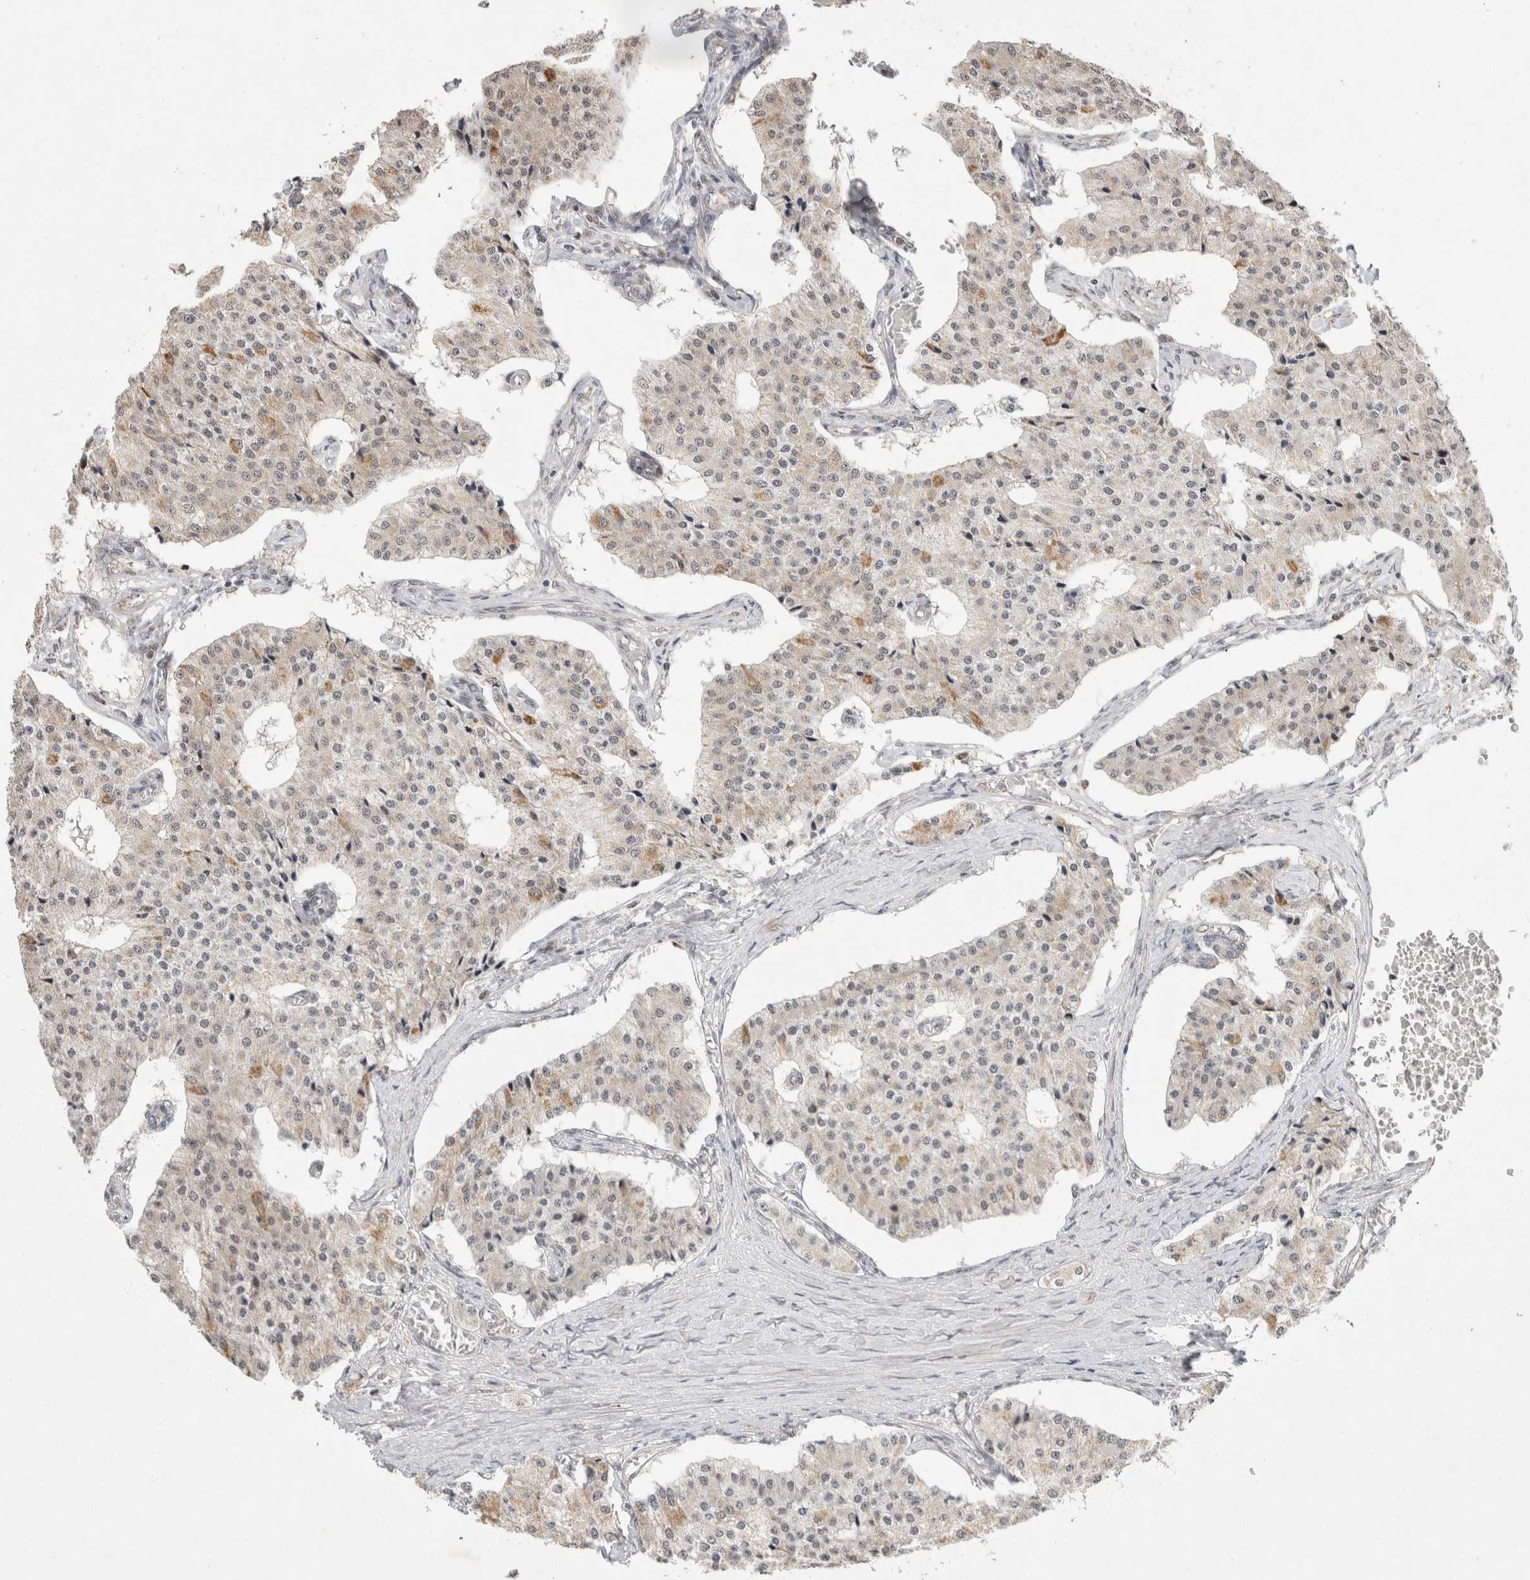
{"staining": {"intensity": "weak", "quantity": "25%-75%", "location": "nuclear"}, "tissue": "carcinoid", "cell_type": "Tumor cells", "image_type": "cancer", "snomed": [{"axis": "morphology", "description": "Carcinoid, malignant, NOS"}, {"axis": "topography", "description": "Colon"}], "caption": "Human malignant carcinoid stained with a protein marker exhibits weak staining in tumor cells.", "gene": "MRPL37", "patient": {"sex": "female", "age": 52}}